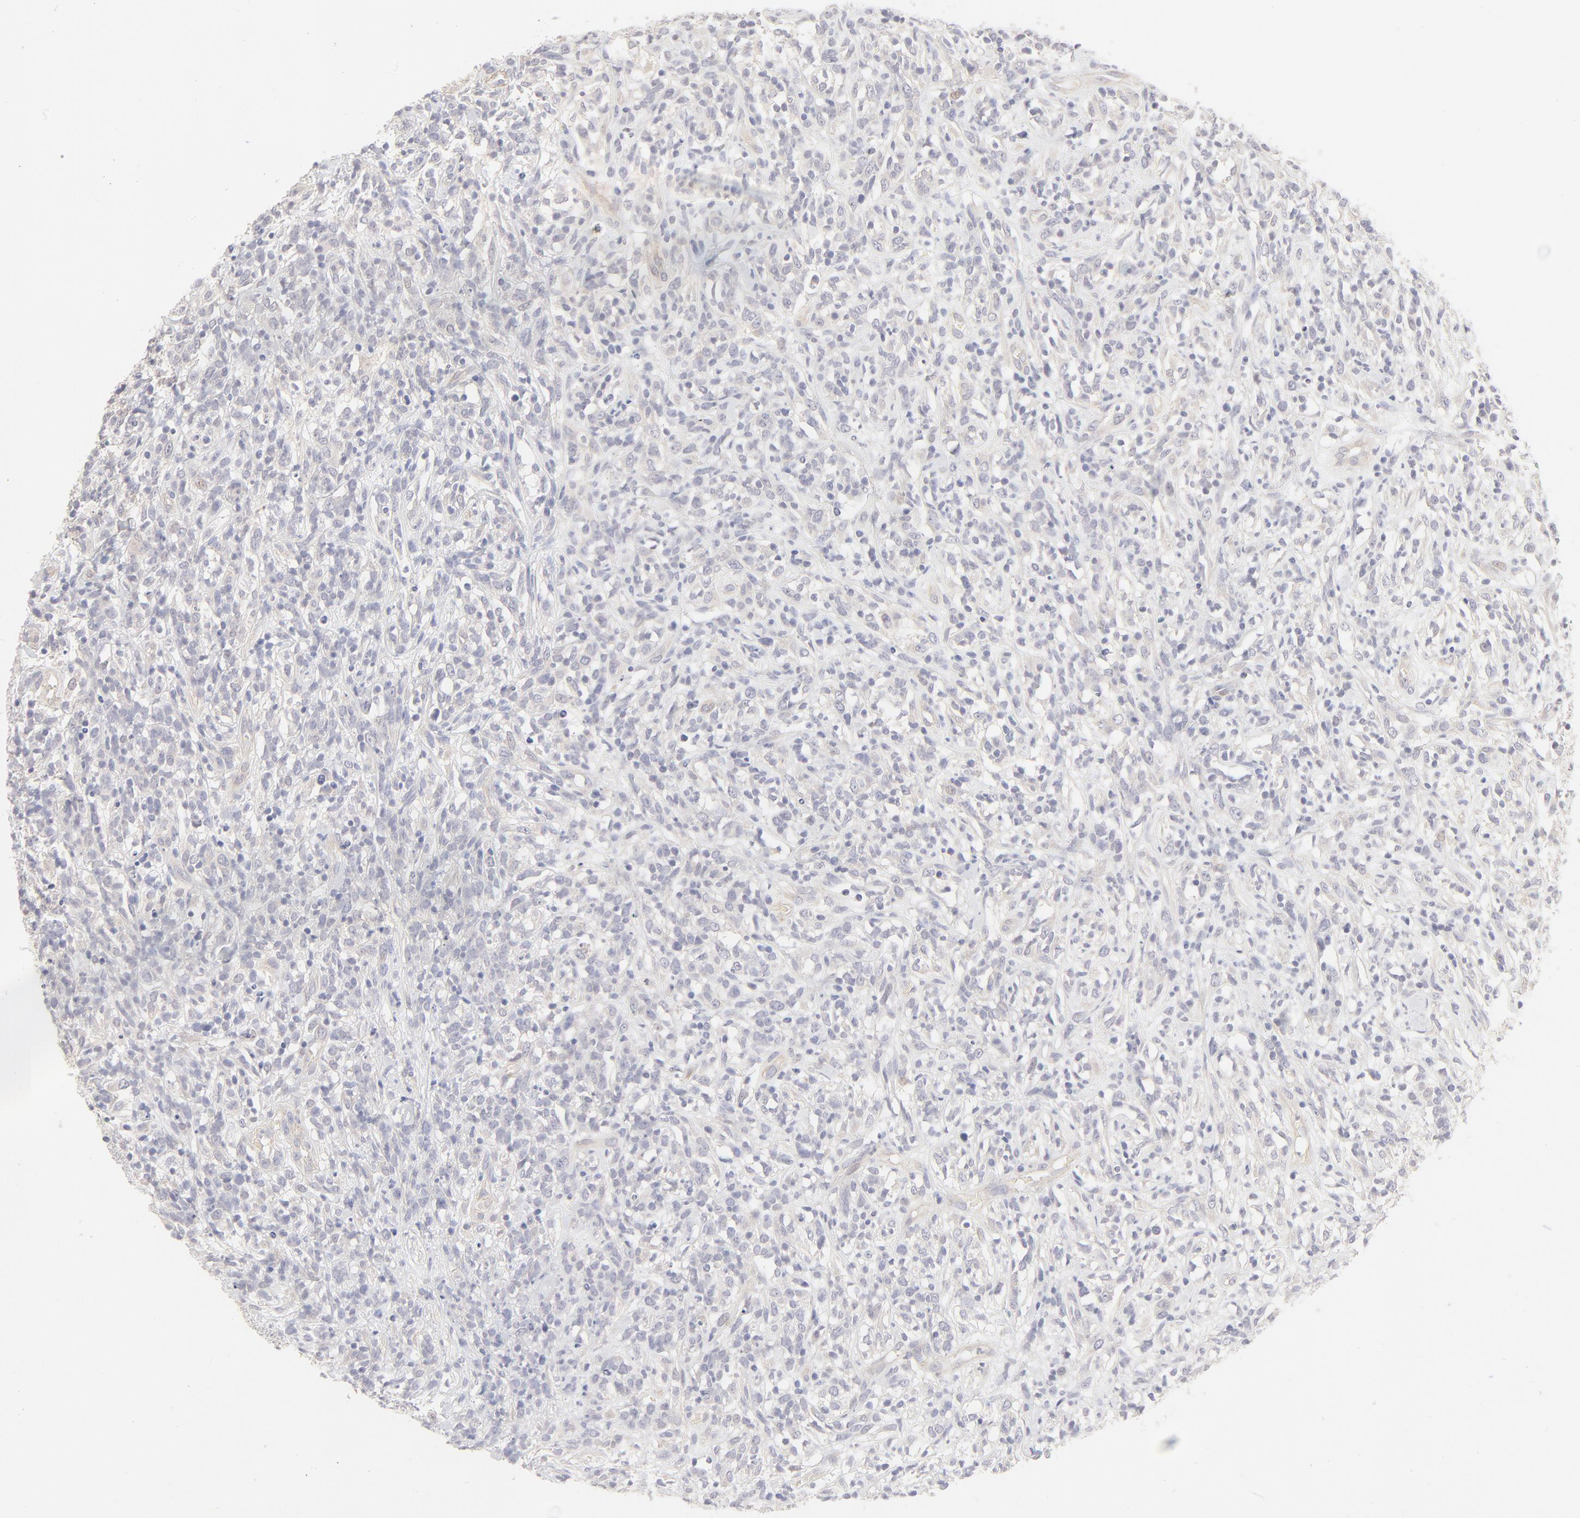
{"staining": {"intensity": "negative", "quantity": "none", "location": "none"}, "tissue": "lymphoma", "cell_type": "Tumor cells", "image_type": "cancer", "snomed": [{"axis": "morphology", "description": "Malignant lymphoma, non-Hodgkin's type, High grade"}, {"axis": "topography", "description": "Lymph node"}], "caption": "This is an immunohistochemistry micrograph of human malignant lymphoma, non-Hodgkin's type (high-grade). There is no positivity in tumor cells.", "gene": "ELF3", "patient": {"sex": "female", "age": 73}}